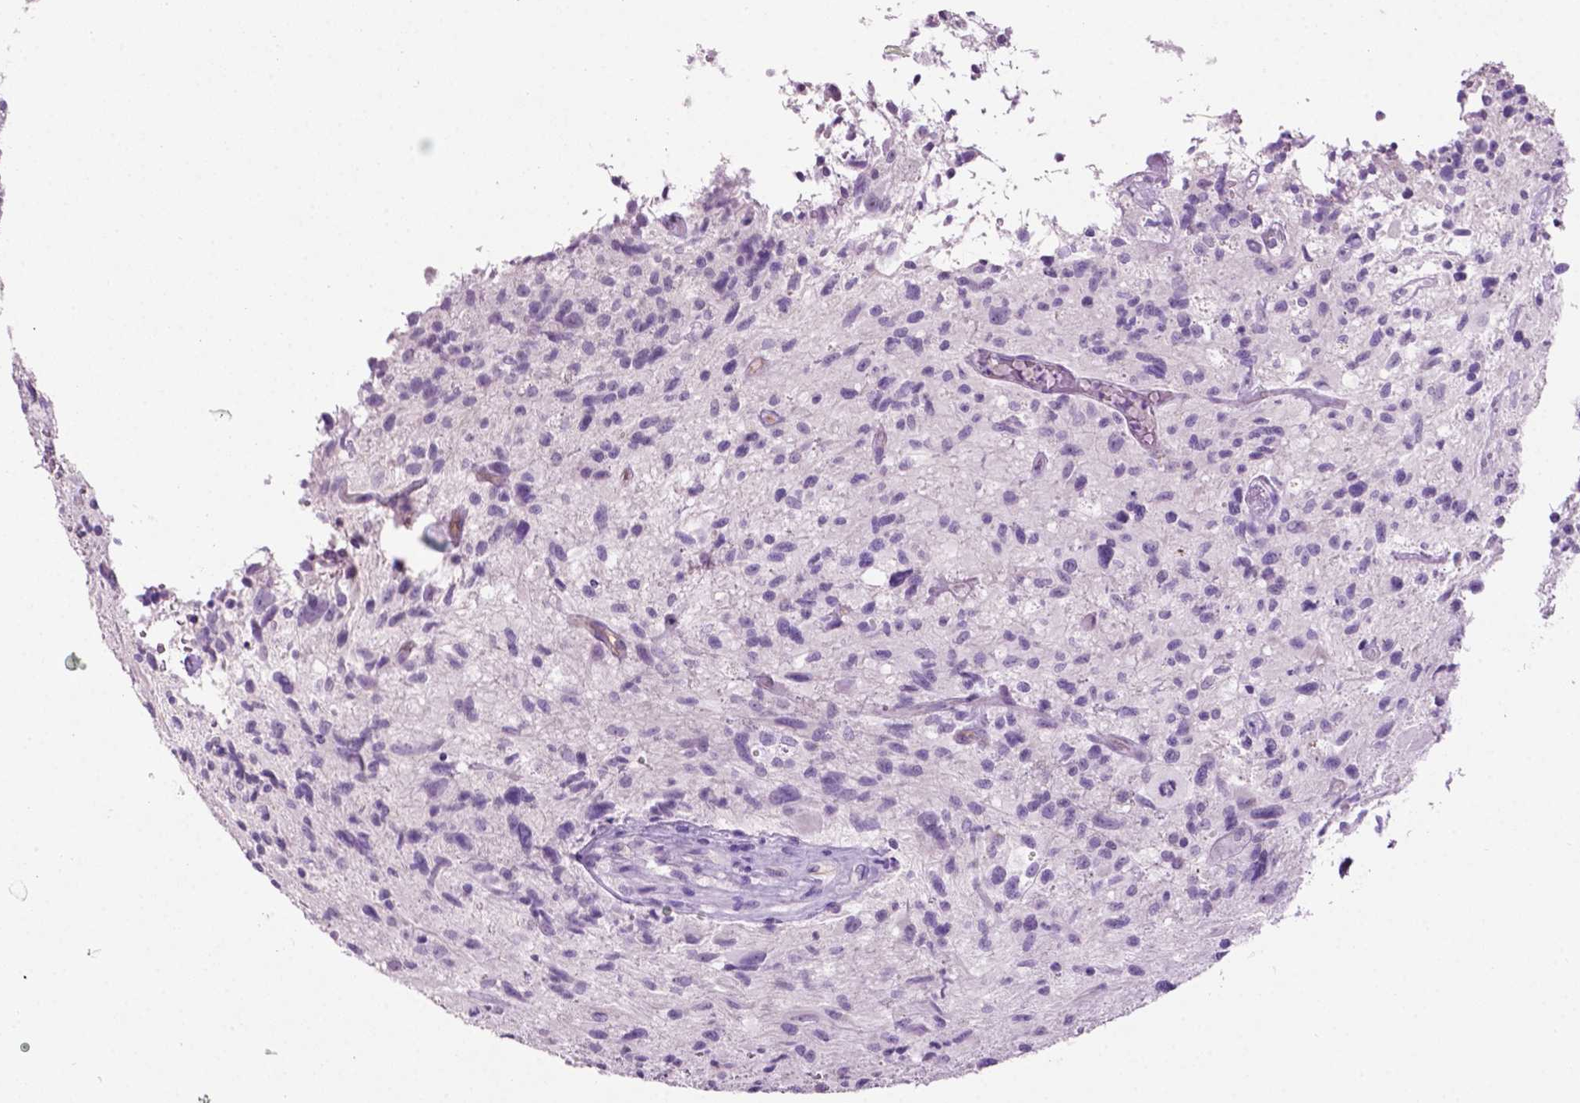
{"staining": {"intensity": "negative", "quantity": "none", "location": "none"}, "tissue": "glioma", "cell_type": "Tumor cells", "image_type": "cancer", "snomed": [{"axis": "morphology", "description": "Glioma, malignant, High grade"}, {"axis": "topography", "description": "Brain"}], "caption": "This is an immunohistochemistry micrograph of glioma. There is no positivity in tumor cells.", "gene": "PHGR1", "patient": {"sex": "male", "age": 63}}